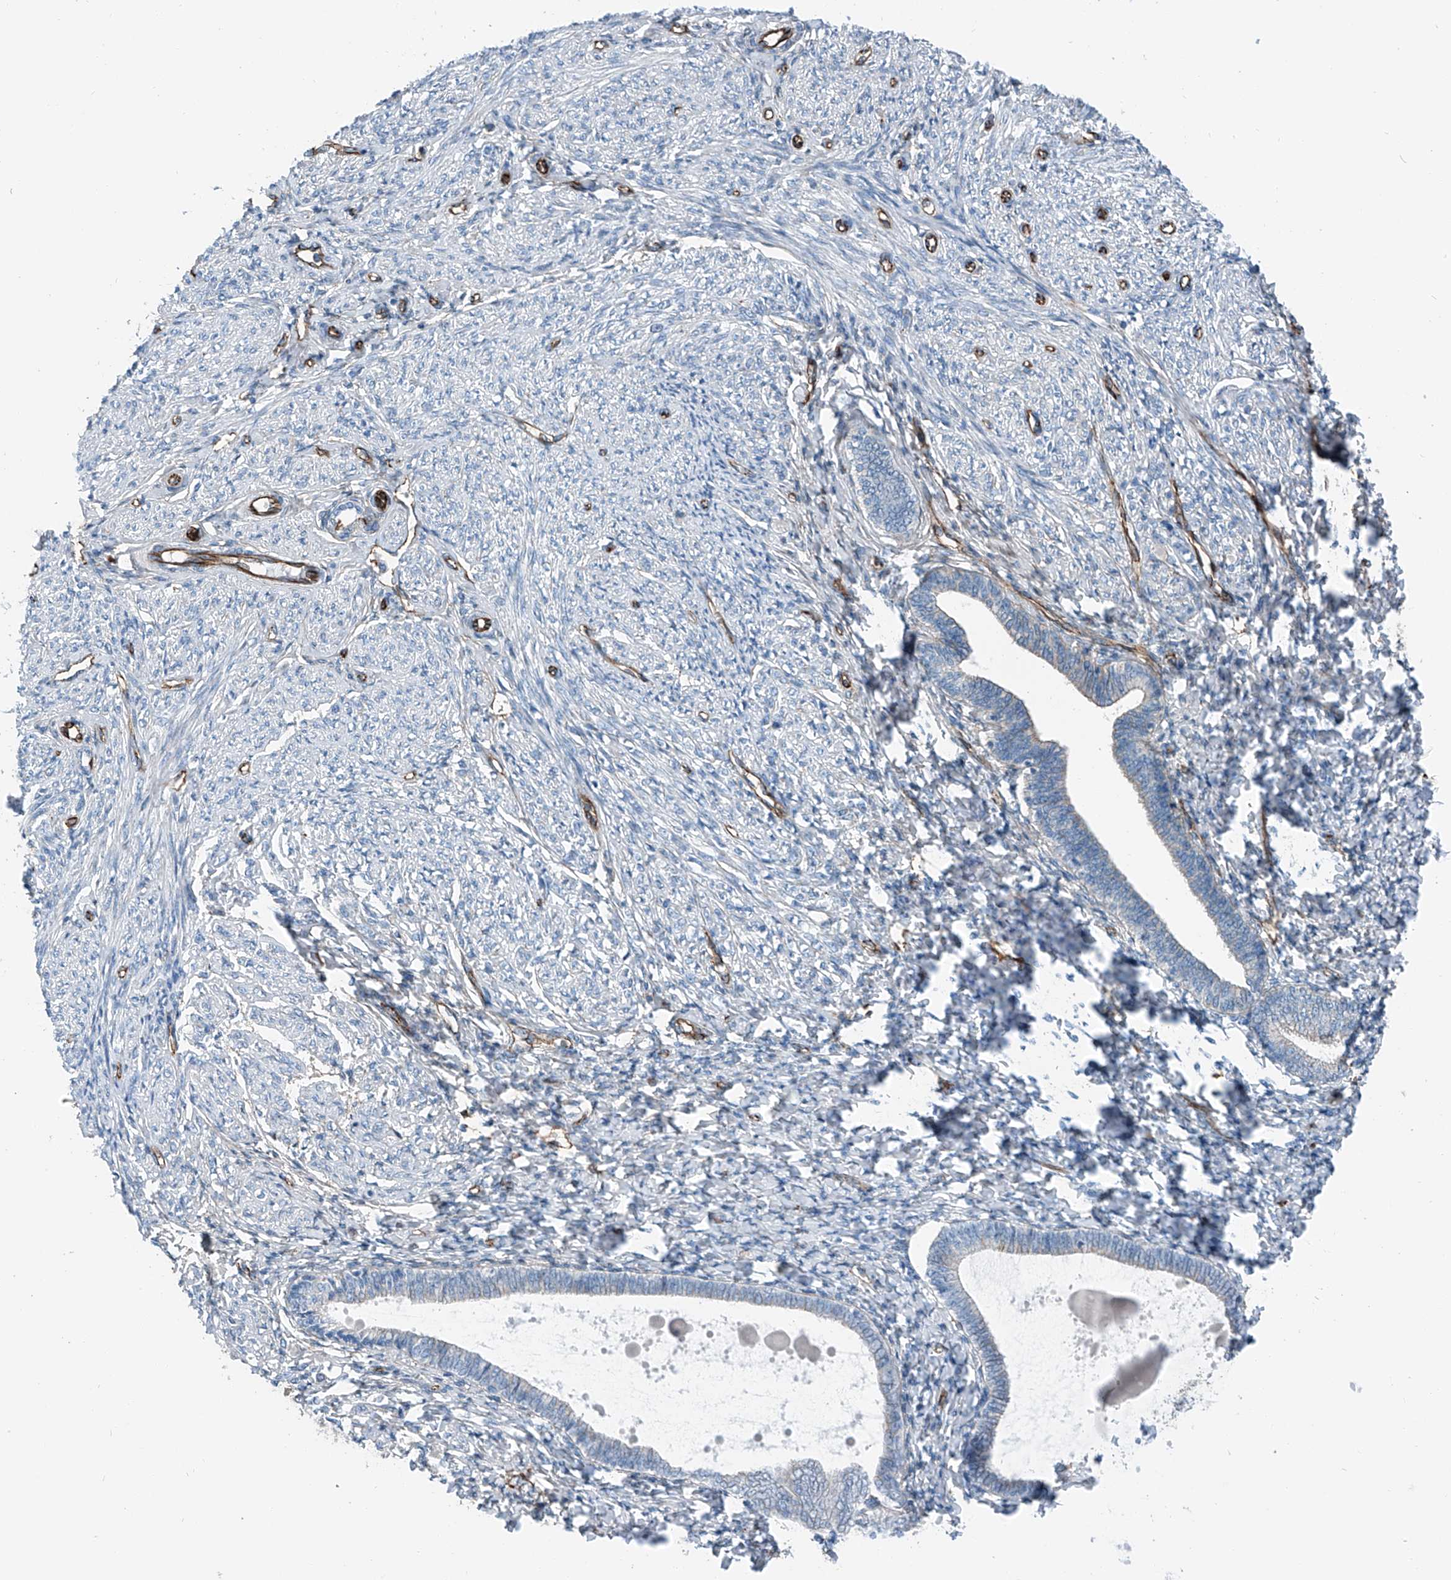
{"staining": {"intensity": "moderate", "quantity": "25%-75%", "location": "cytoplasmic/membranous"}, "tissue": "endometrium", "cell_type": "Cells in endometrial stroma", "image_type": "normal", "snomed": [{"axis": "morphology", "description": "Normal tissue, NOS"}, {"axis": "topography", "description": "Endometrium"}], "caption": "The image reveals staining of unremarkable endometrium, revealing moderate cytoplasmic/membranous protein staining (brown color) within cells in endometrial stroma.", "gene": "THEMIS2", "patient": {"sex": "female", "age": 72}}